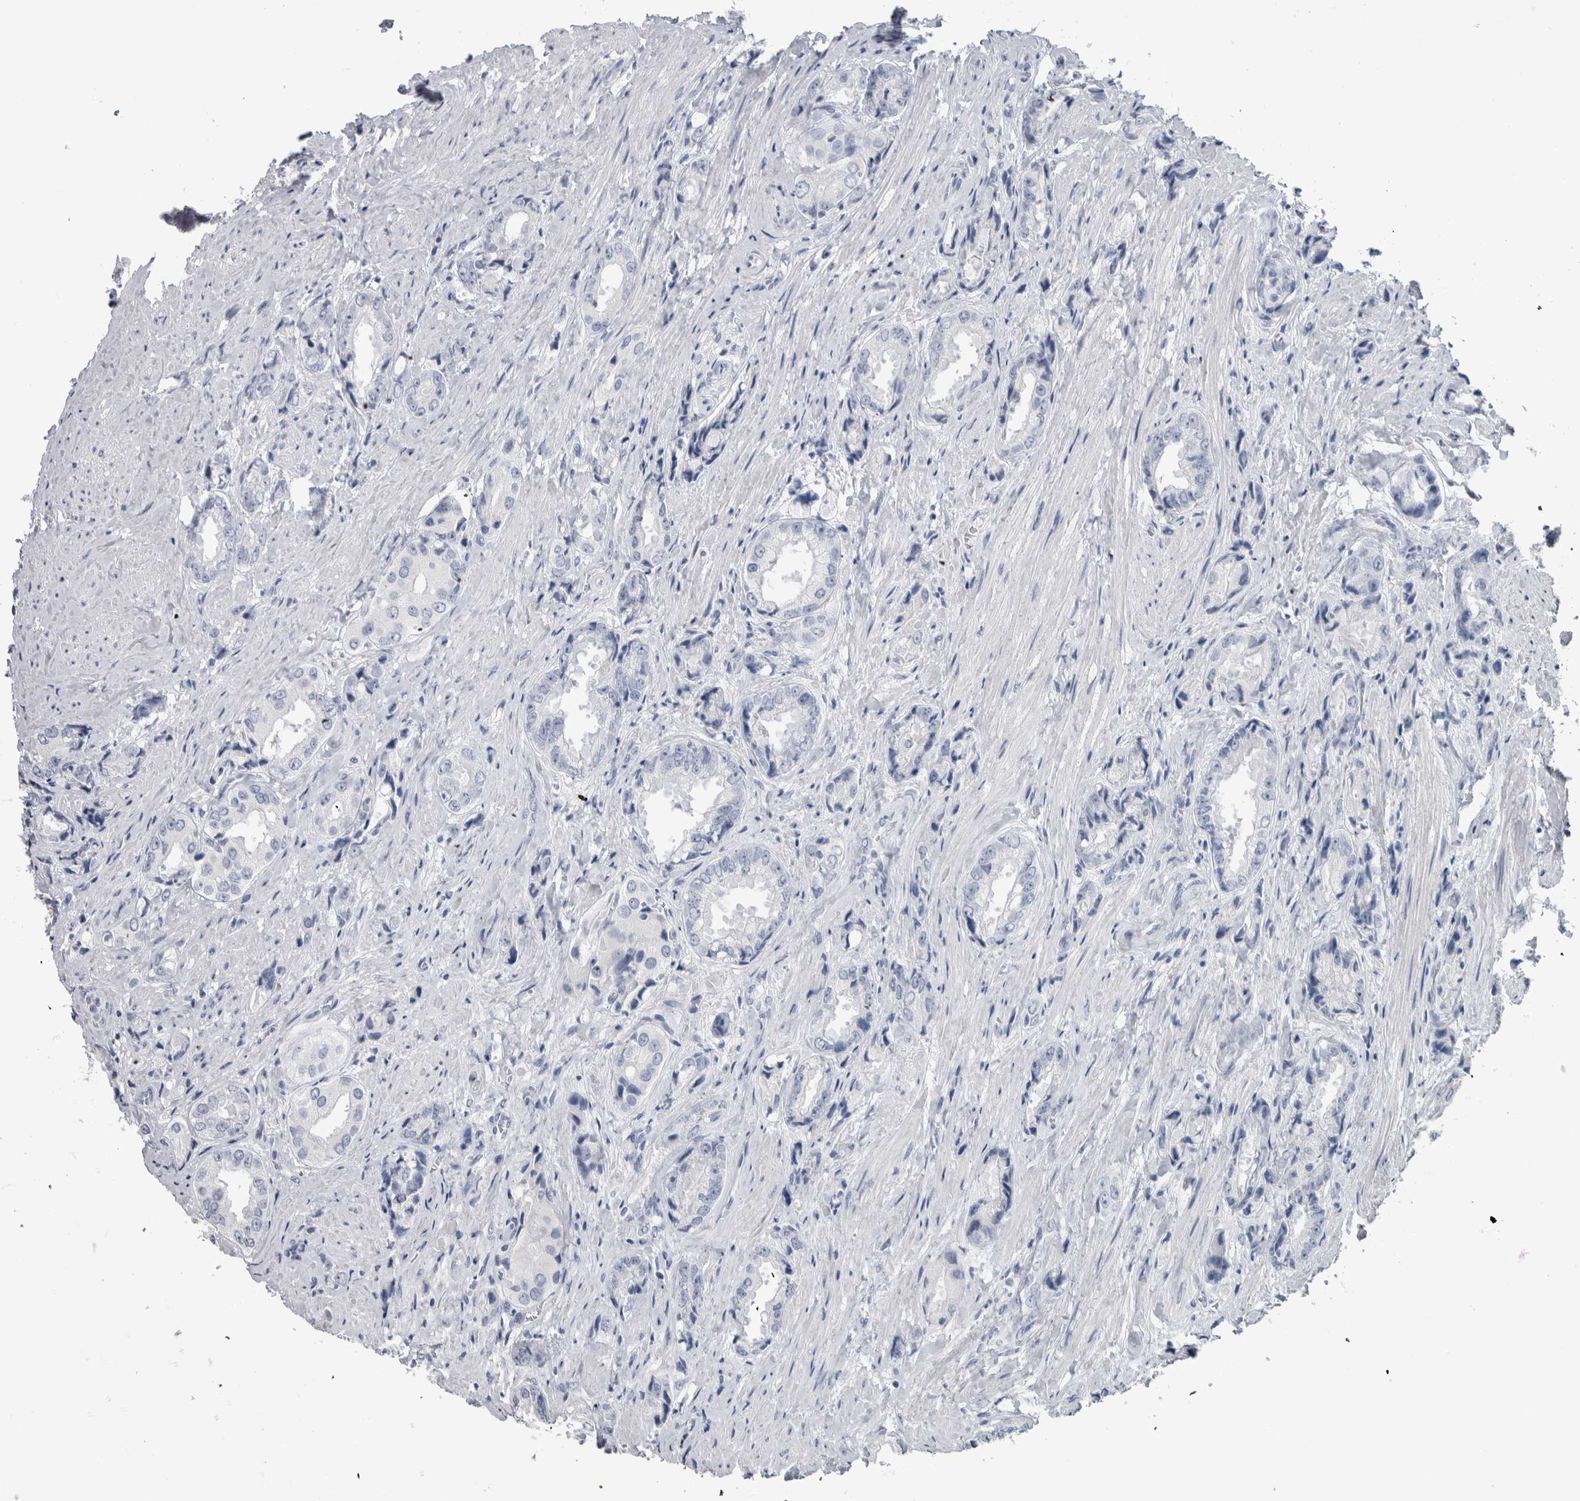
{"staining": {"intensity": "negative", "quantity": "none", "location": "none"}, "tissue": "prostate cancer", "cell_type": "Tumor cells", "image_type": "cancer", "snomed": [{"axis": "morphology", "description": "Adenocarcinoma, High grade"}, {"axis": "topography", "description": "Prostate"}], "caption": "An immunohistochemistry micrograph of prostate cancer (high-grade adenocarcinoma) is shown. There is no staining in tumor cells of prostate cancer (high-grade adenocarcinoma).", "gene": "PTH", "patient": {"sex": "male", "age": 61}}